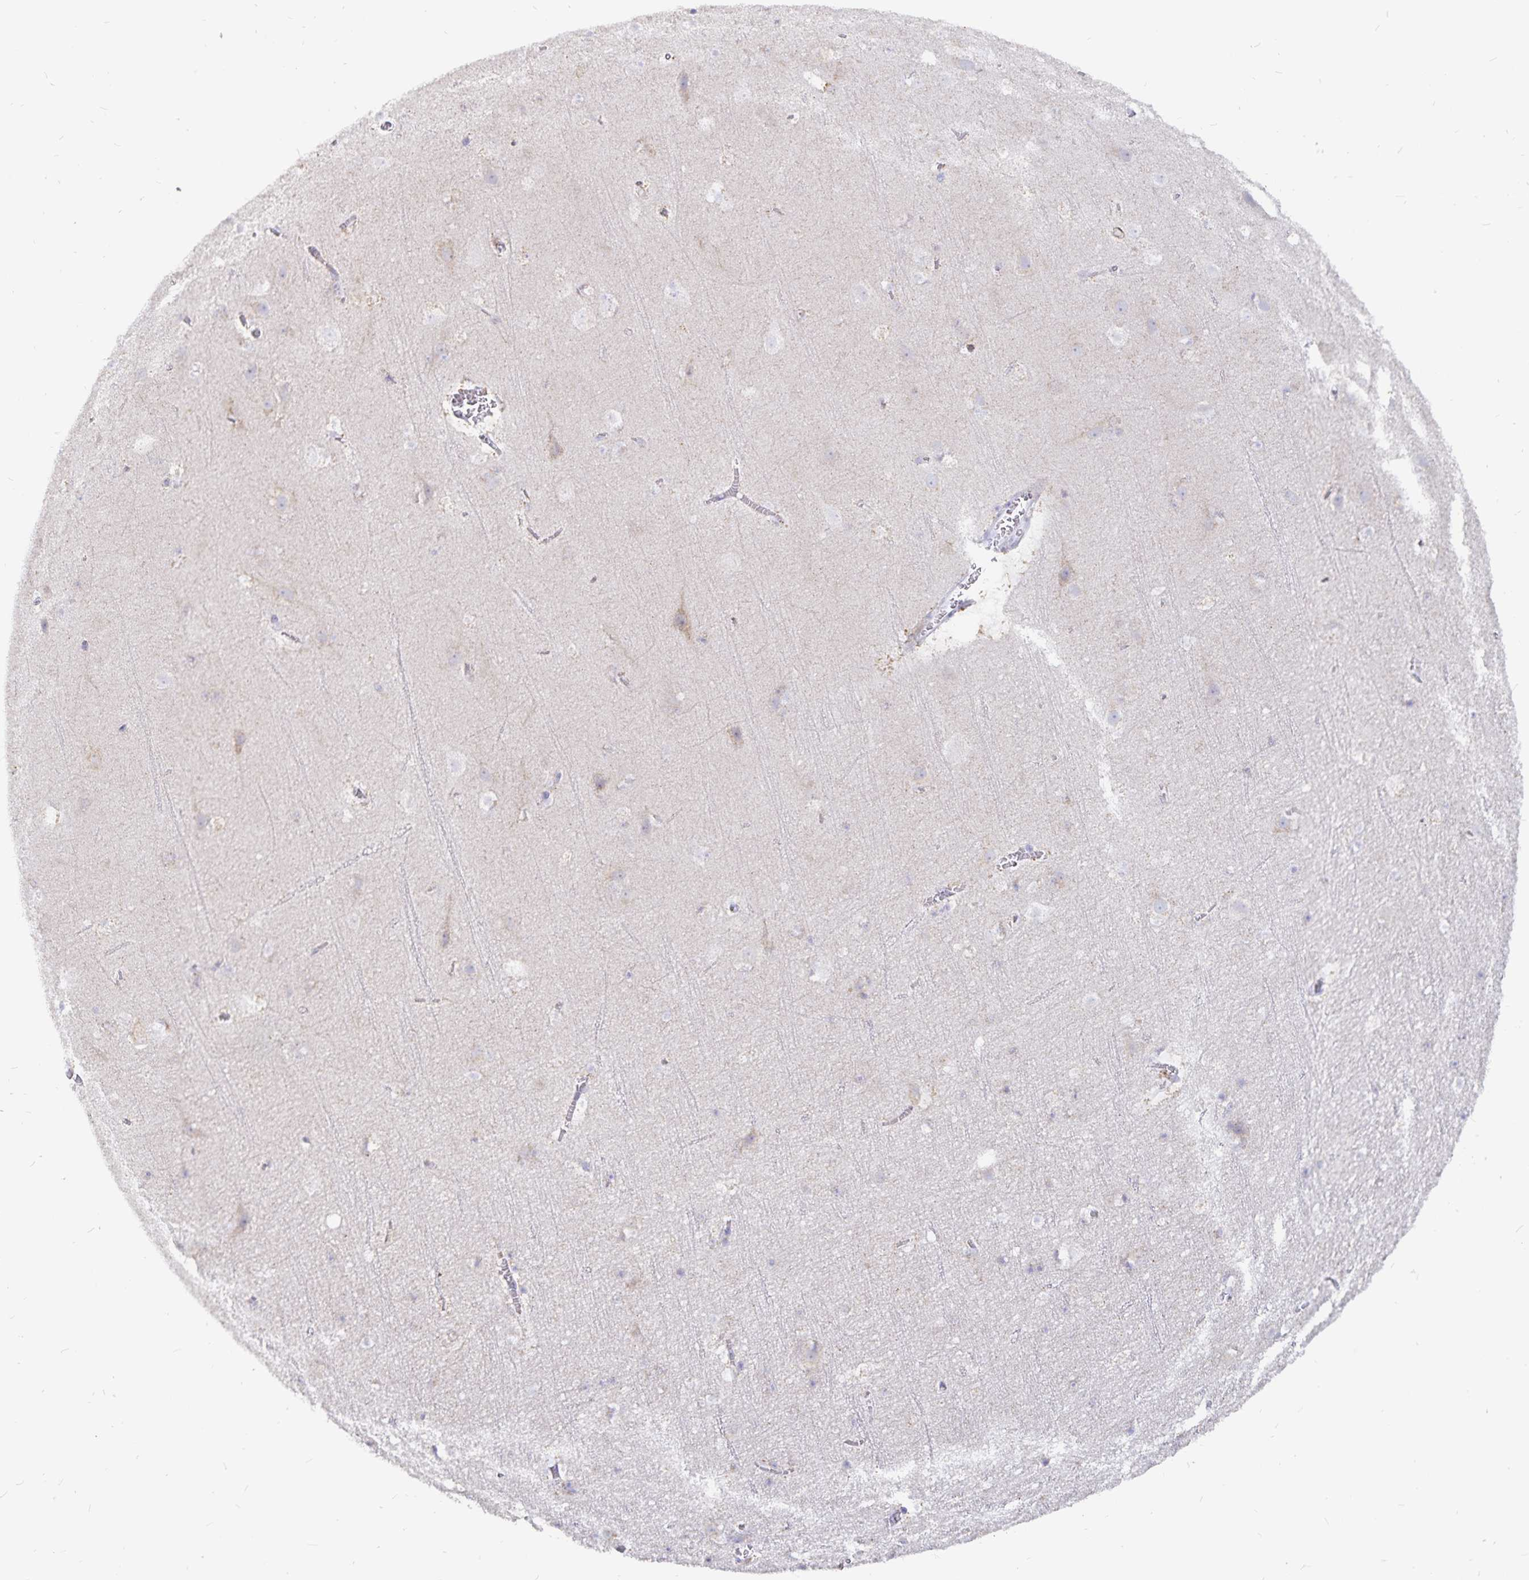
{"staining": {"intensity": "negative", "quantity": "none", "location": "none"}, "tissue": "cerebral cortex", "cell_type": "Endothelial cells", "image_type": "normal", "snomed": [{"axis": "morphology", "description": "Normal tissue, NOS"}, {"axis": "topography", "description": "Cerebral cortex"}], "caption": "Immunohistochemical staining of unremarkable human cerebral cortex reveals no significant positivity in endothelial cells.", "gene": "PKHD1", "patient": {"sex": "female", "age": 42}}